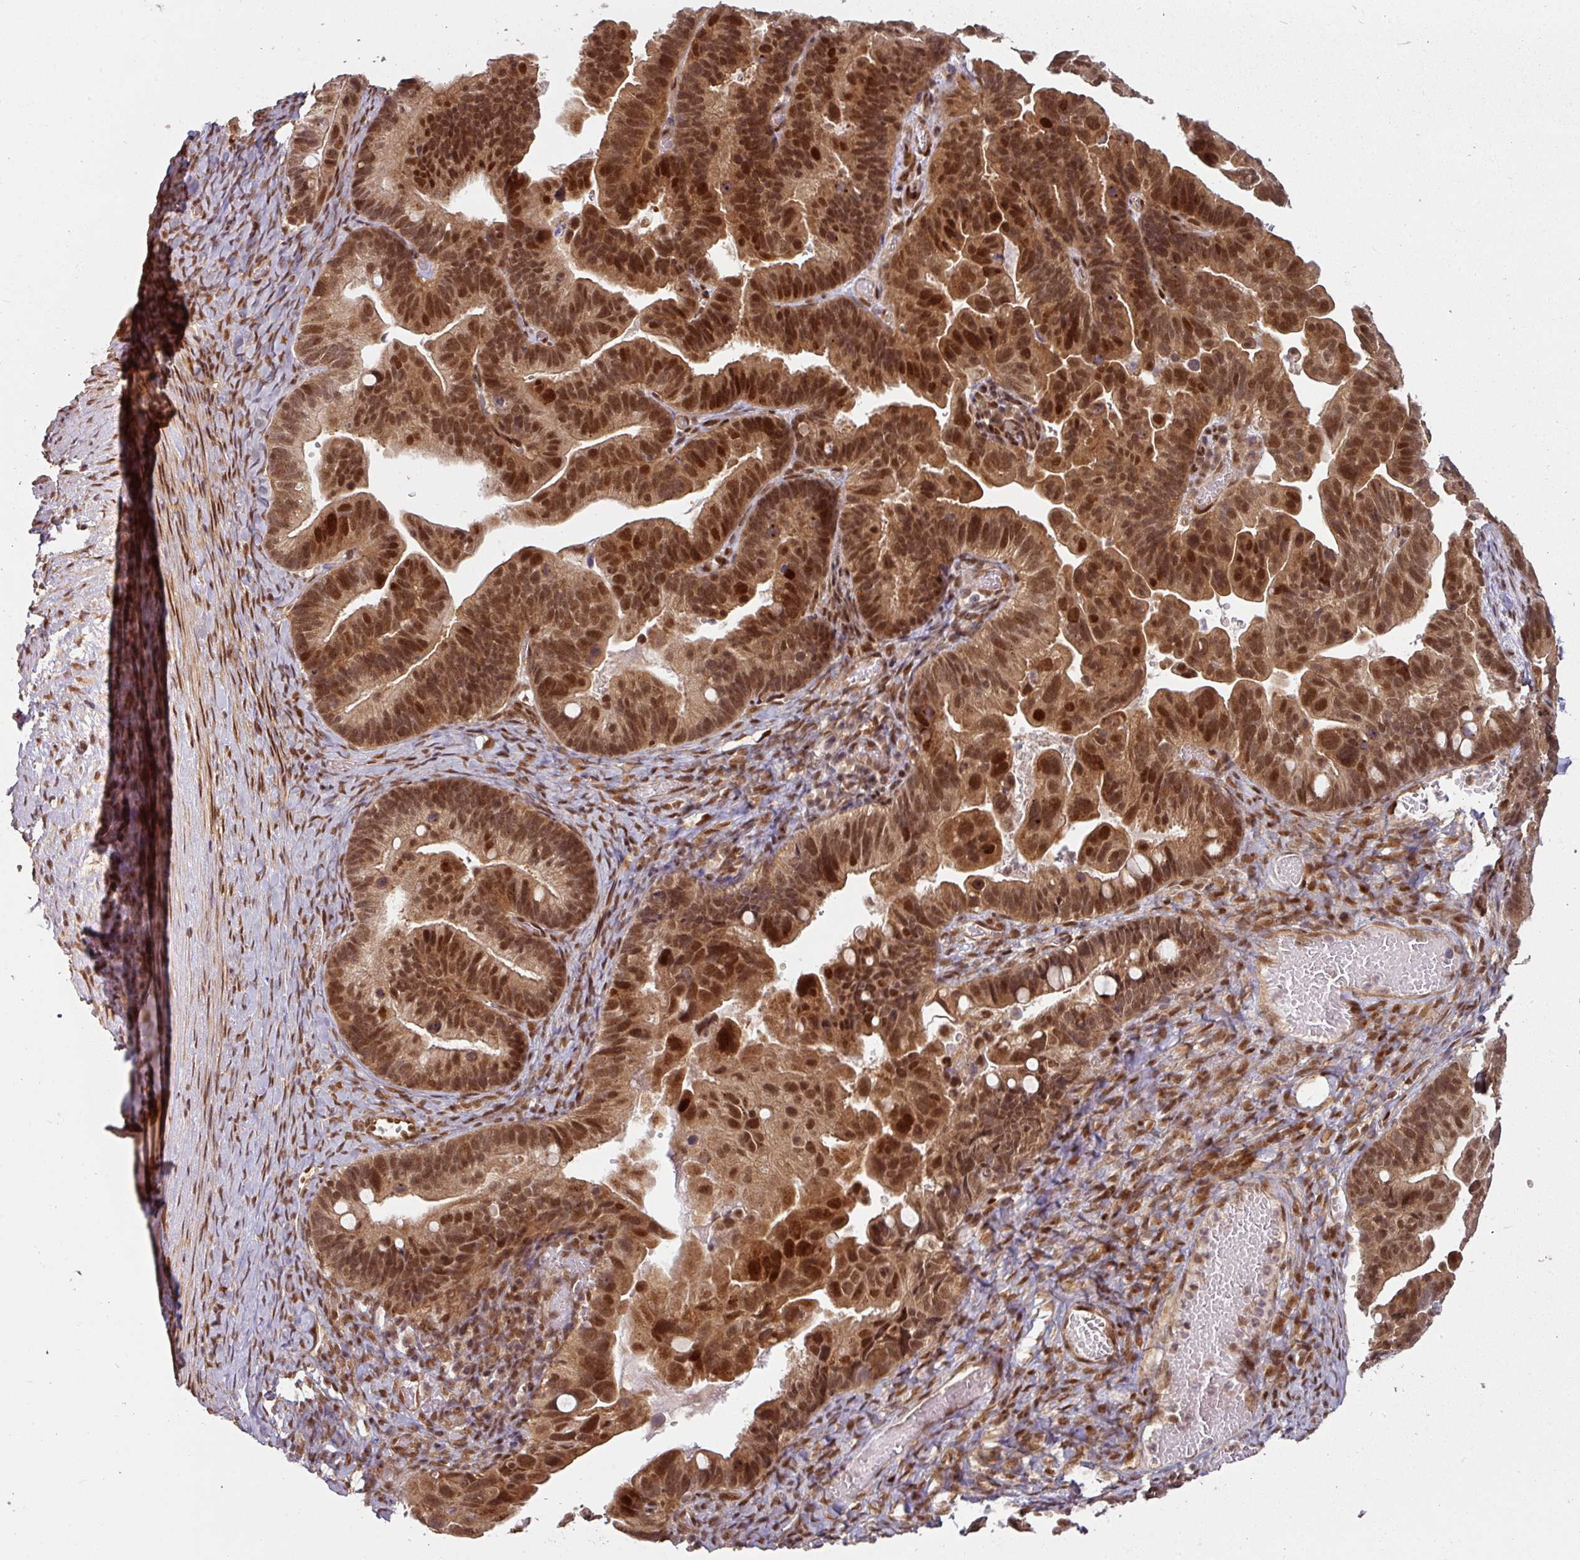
{"staining": {"intensity": "moderate", "quantity": ">75%", "location": "nuclear"}, "tissue": "ovarian cancer", "cell_type": "Tumor cells", "image_type": "cancer", "snomed": [{"axis": "morphology", "description": "Cystadenocarcinoma, serous, NOS"}, {"axis": "topography", "description": "Ovary"}], "caption": "Immunohistochemical staining of ovarian cancer (serous cystadenocarcinoma) displays moderate nuclear protein positivity in approximately >75% of tumor cells.", "gene": "SIK3", "patient": {"sex": "female", "age": 56}}